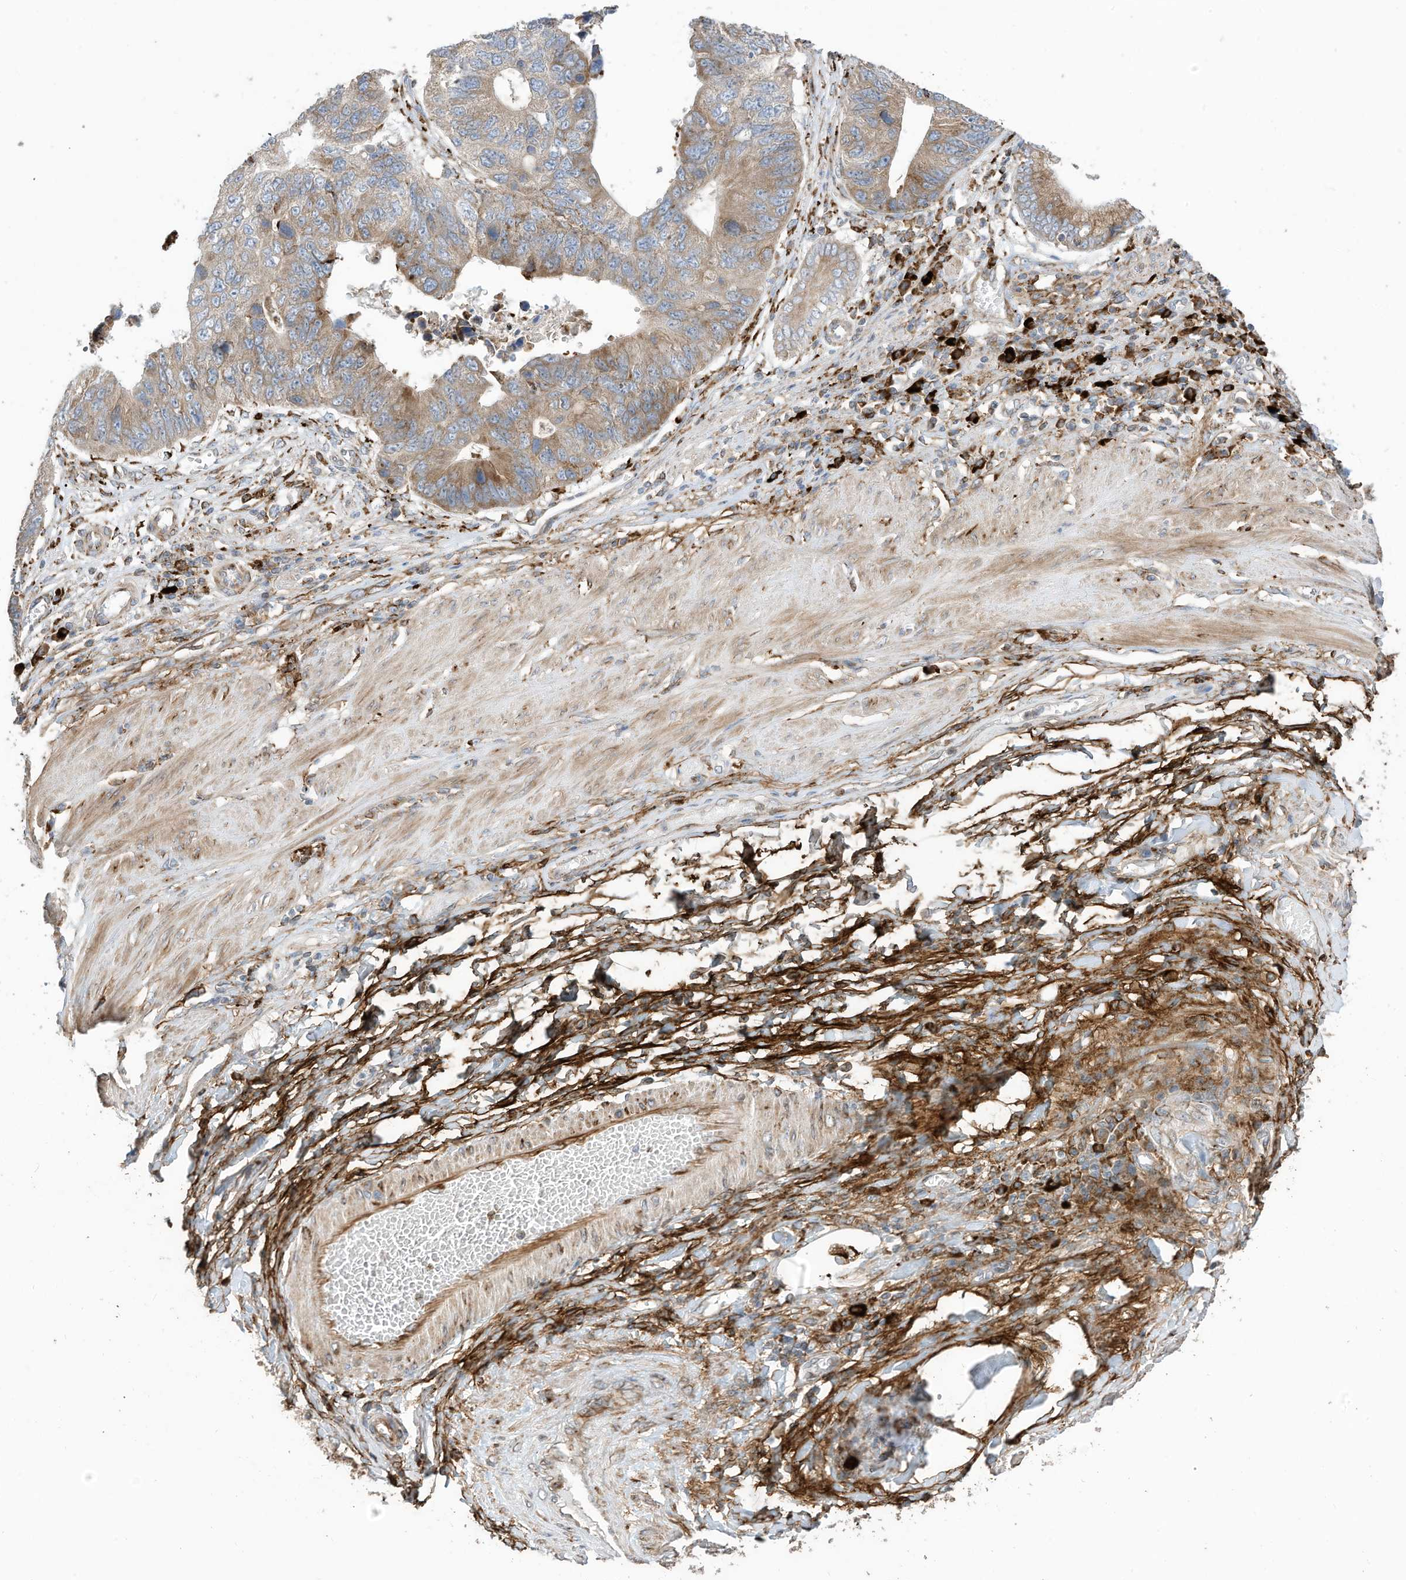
{"staining": {"intensity": "moderate", "quantity": ">75%", "location": "cytoplasmic/membranous"}, "tissue": "stomach cancer", "cell_type": "Tumor cells", "image_type": "cancer", "snomed": [{"axis": "morphology", "description": "Adenocarcinoma, NOS"}, {"axis": "topography", "description": "Stomach"}], "caption": "The micrograph displays immunohistochemical staining of stomach cancer (adenocarcinoma). There is moderate cytoplasmic/membranous positivity is appreciated in approximately >75% of tumor cells.", "gene": "TRNAU1AP", "patient": {"sex": "male", "age": 59}}